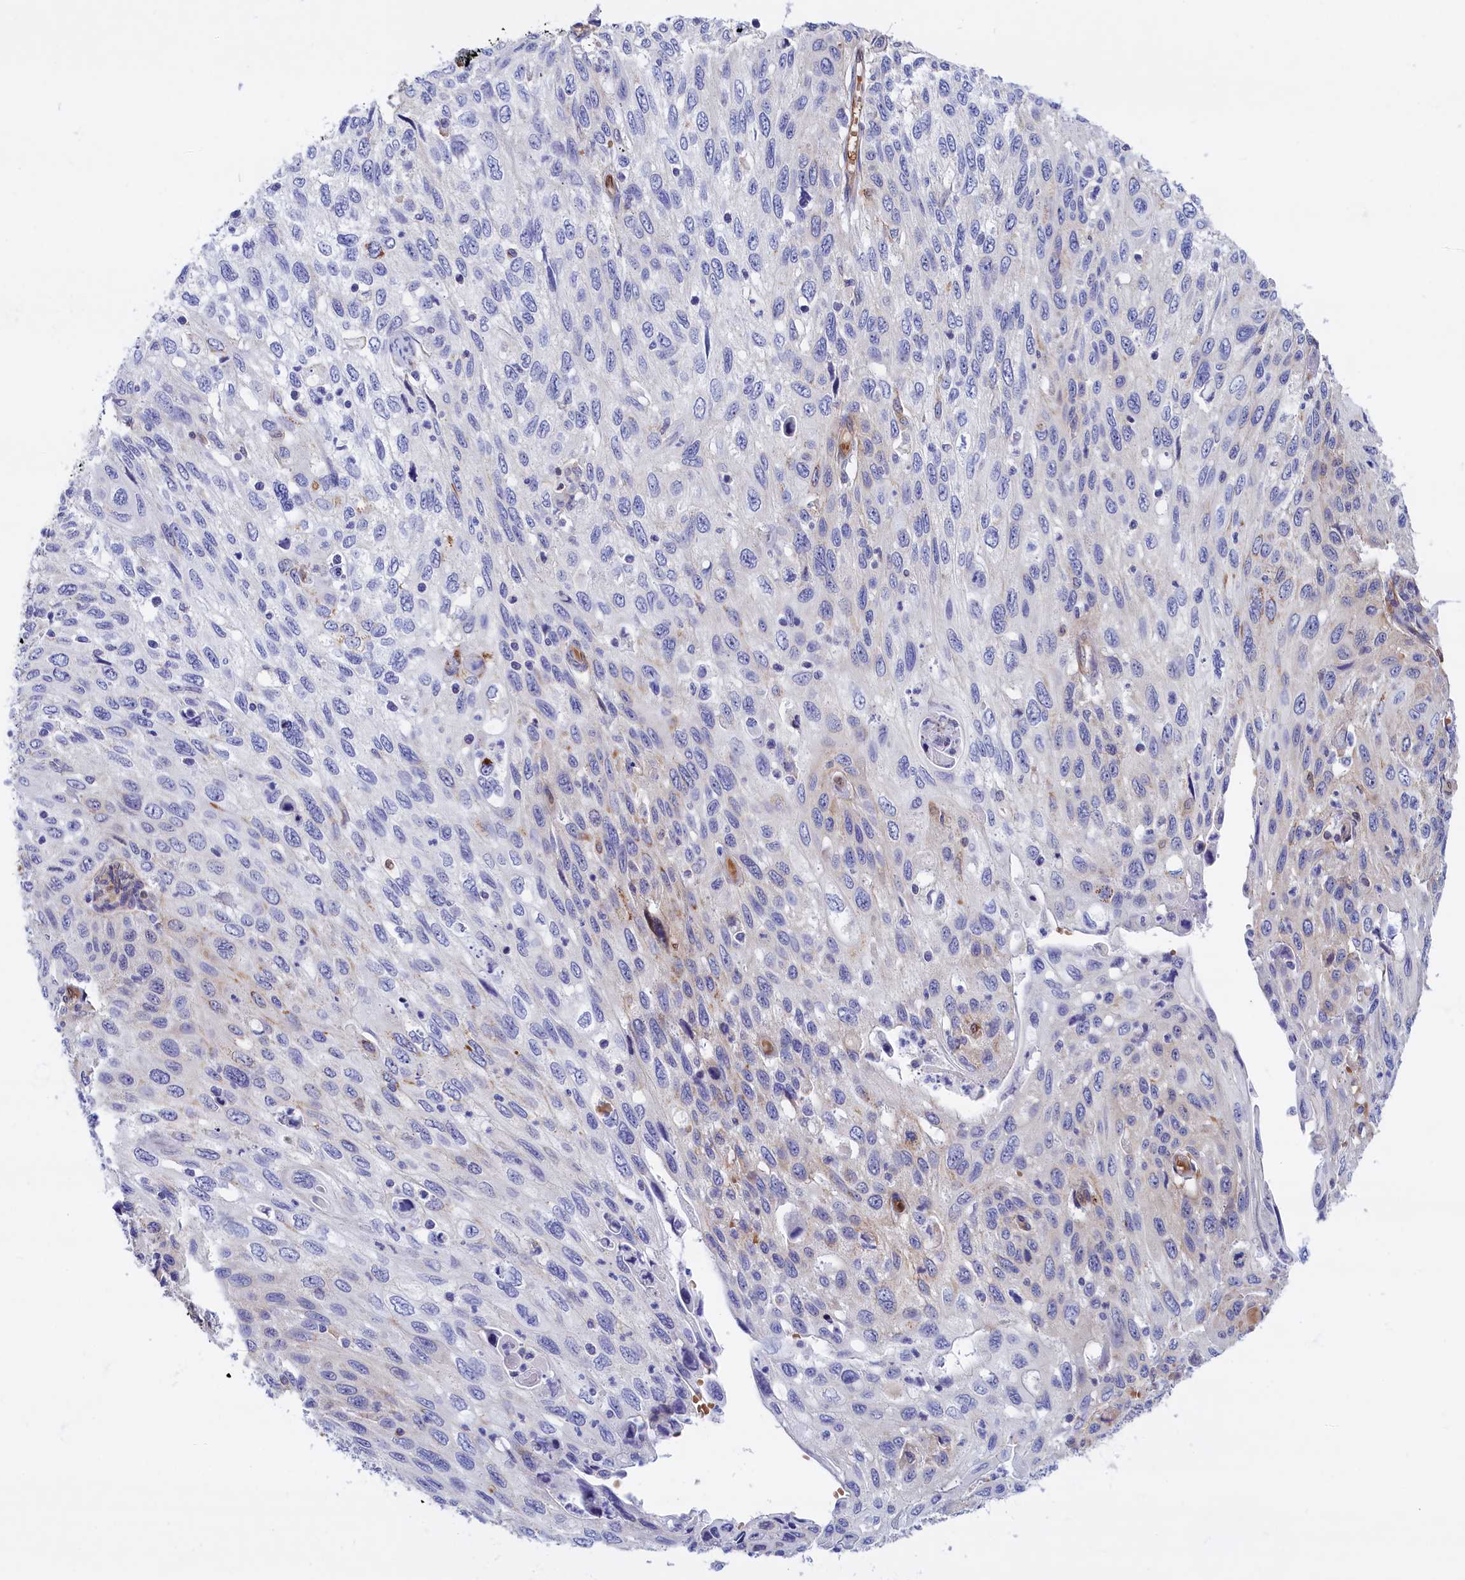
{"staining": {"intensity": "negative", "quantity": "none", "location": "none"}, "tissue": "cervical cancer", "cell_type": "Tumor cells", "image_type": "cancer", "snomed": [{"axis": "morphology", "description": "Squamous cell carcinoma, NOS"}, {"axis": "topography", "description": "Cervix"}], "caption": "An immunohistochemistry (IHC) image of squamous cell carcinoma (cervical) is shown. There is no staining in tumor cells of squamous cell carcinoma (cervical). Brightfield microscopy of immunohistochemistry stained with DAB (3,3'-diaminobenzidine) (brown) and hematoxylin (blue), captured at high magnification.", "gene": "ABCC12", "patient": {"sex": "female", "age": 70}}